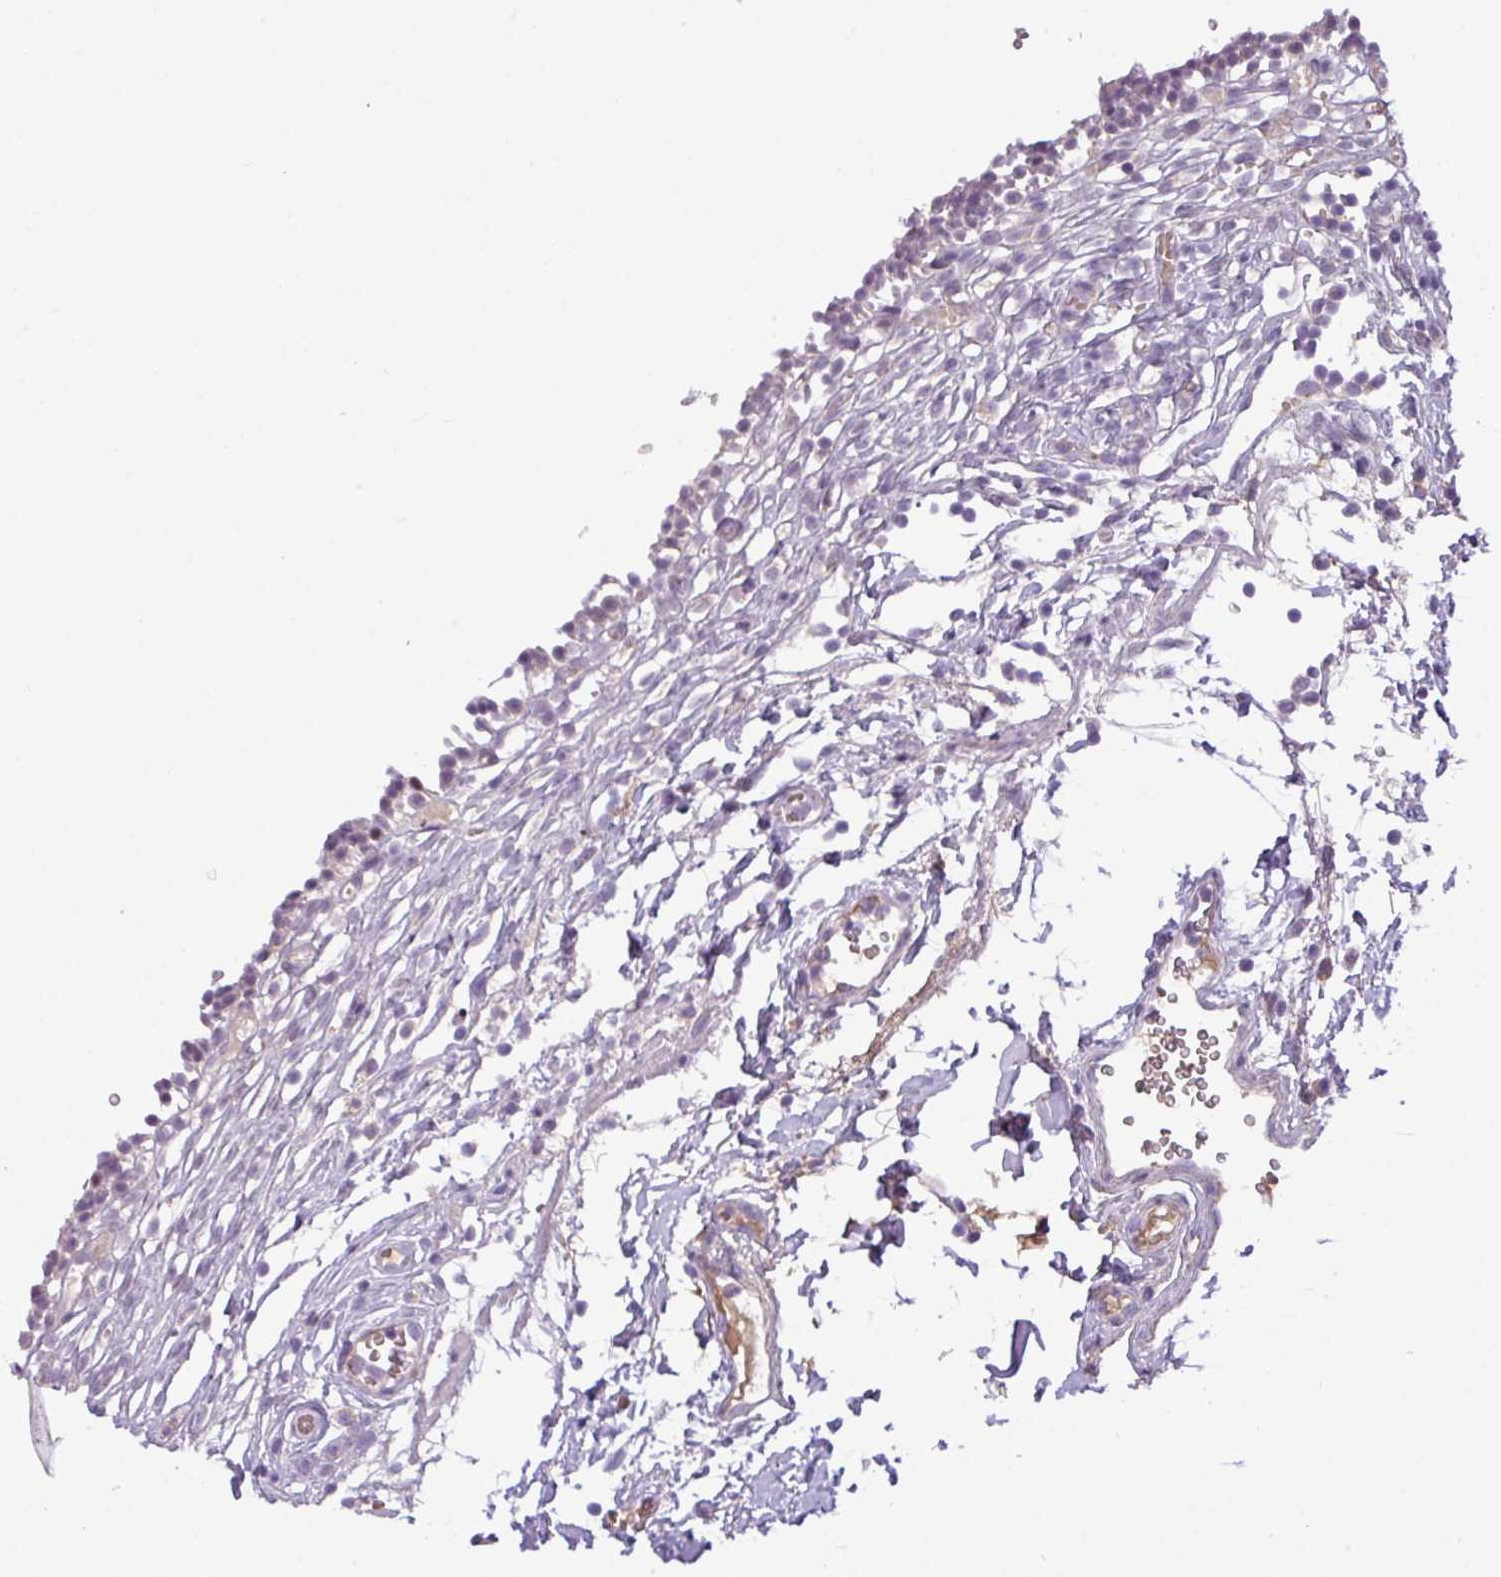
{"staining": {"intensity": "negative", "quantity": "none", "location": "none"}, "tissue": "urinary bladder", "cell_type": "Urothelial cells", "image_type": "normal", "snomed": [{"axis": "morphology", "description": "Normal tissue, NOS"}, {"axis": "topography", "description": "Urinary bladder"}, {"axis": "topography", "description": "Peripheral nerve tissue"}], "caption": "This is an immunohistochemistry (IHC) histopathology image of unremarkable urinary bladder. There is no expression in urothelial cells.", "gene": "IL17A", "patient": {"sex": "male", "age": 55}}